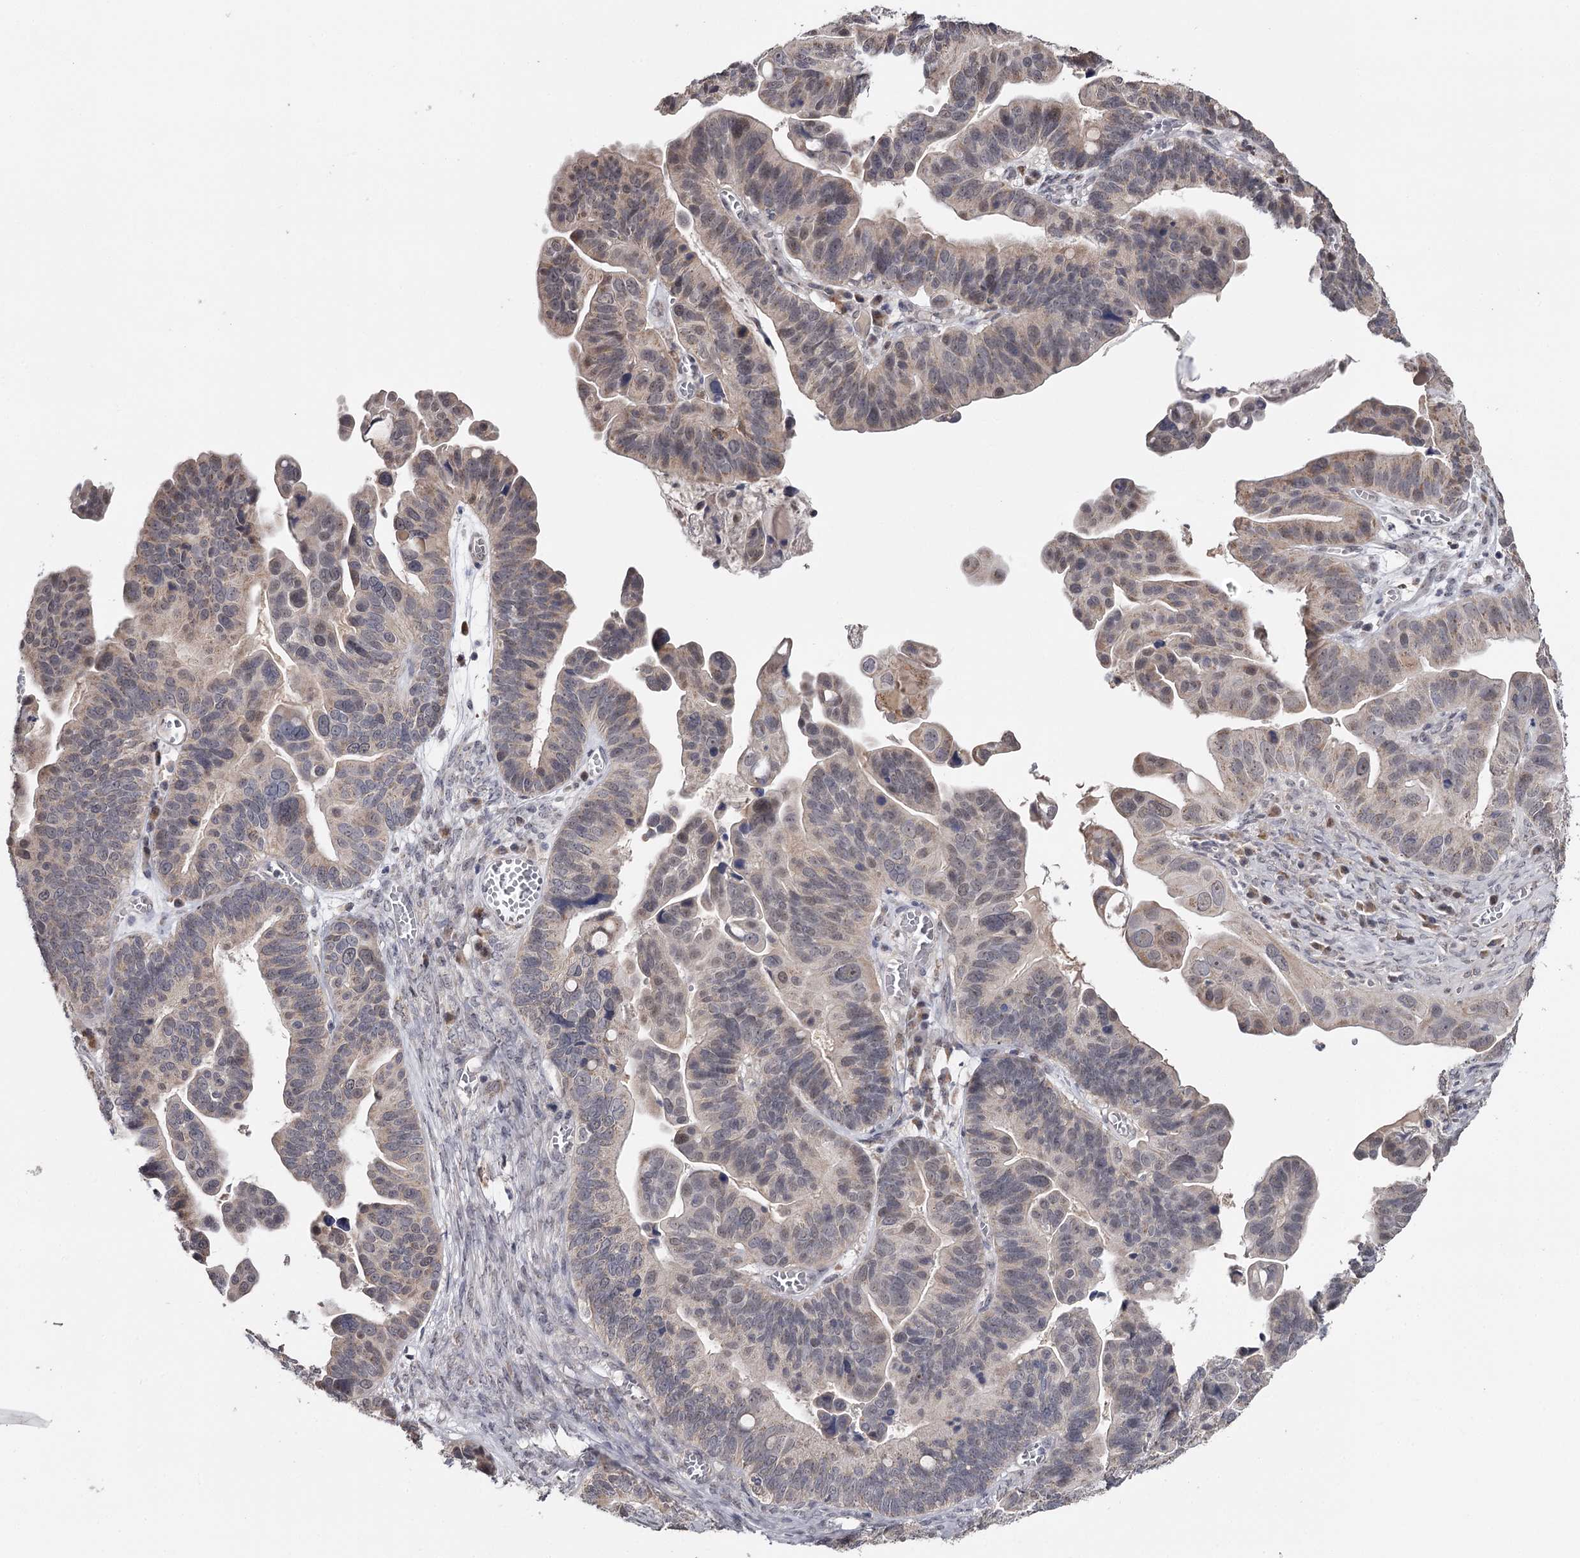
{"staining": {"intensity": "weak", "quantity": "25%-75%", "location": "nuclear"}, "tissue": "ovarian cancer", "cell_type": "Tumor cells", "image_type": "cancer", "snomed": [{"axis": "morphology", "description": "Cystadenocarcinoma, serous, NOS"}, {"axis": "topography", "description": "Ovary"}], "caption": "Human ovarian serous cystadenocarcinoma stained with a brown dye displays weak nuclear positive positivity in about 25%-75% of tumor cells.", "gene": "GTSF1", "patient": {"sex": "female", "age": 56}}